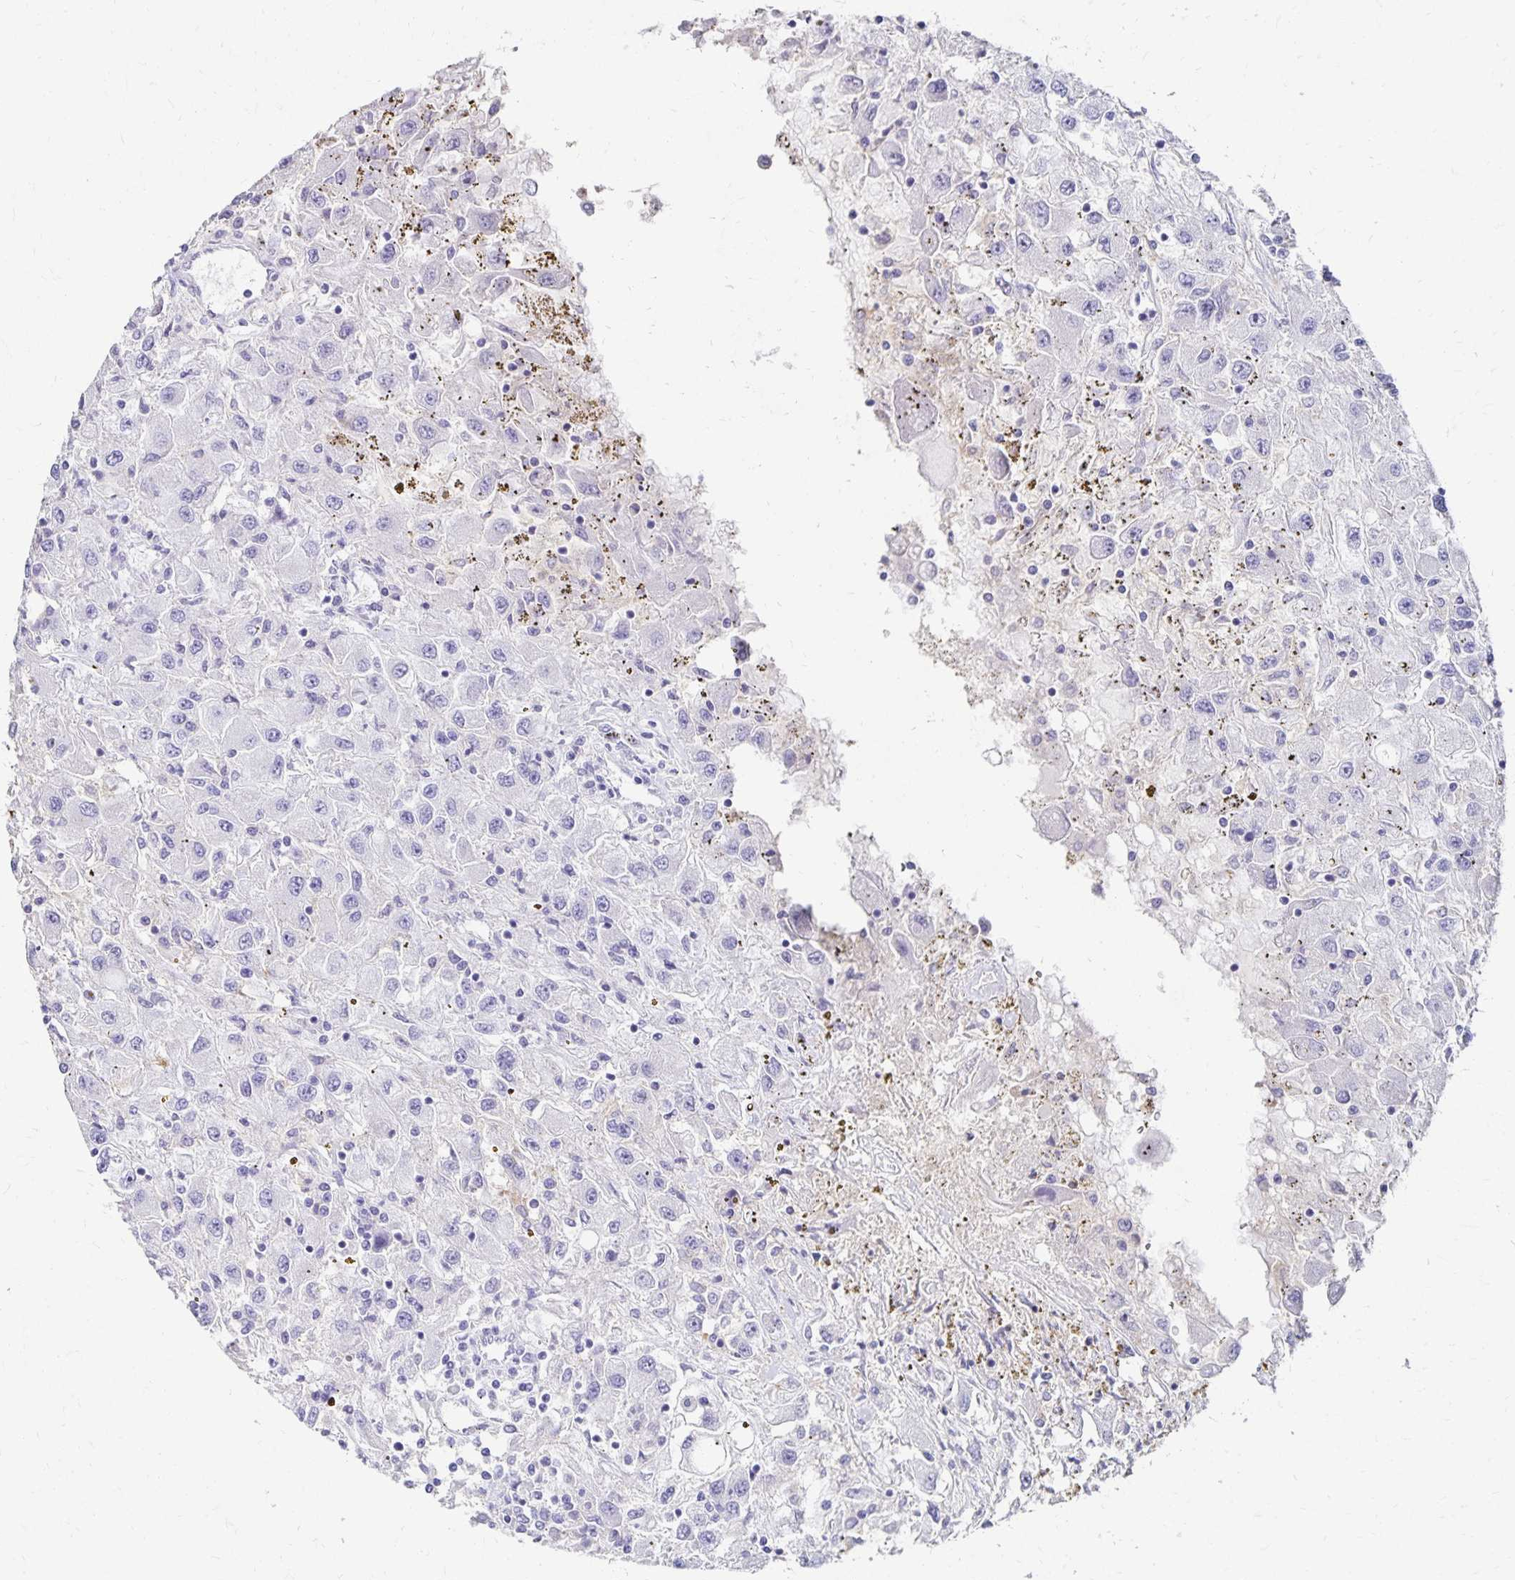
{"staining": {"intensity": "negative", "quantity": "none", "location": "none"}, "tissue": "renal cancer", "cell_type": "Tumor cells", "image_type": "cancer", "snomed": [{"axis": "morphology", "description": "Adenocarcinoma, NOS"}, {"axis": "topography", "description": "Kidney"}], "caption": "Immunohistochemistry photomicrograph of human renal cancer (adenocarcinoma) stained for a protein (brown), which reveals no positivity in tumor cells.", "gene": "DYNLT4", "patient": {"sex": "female", "age": 67}}